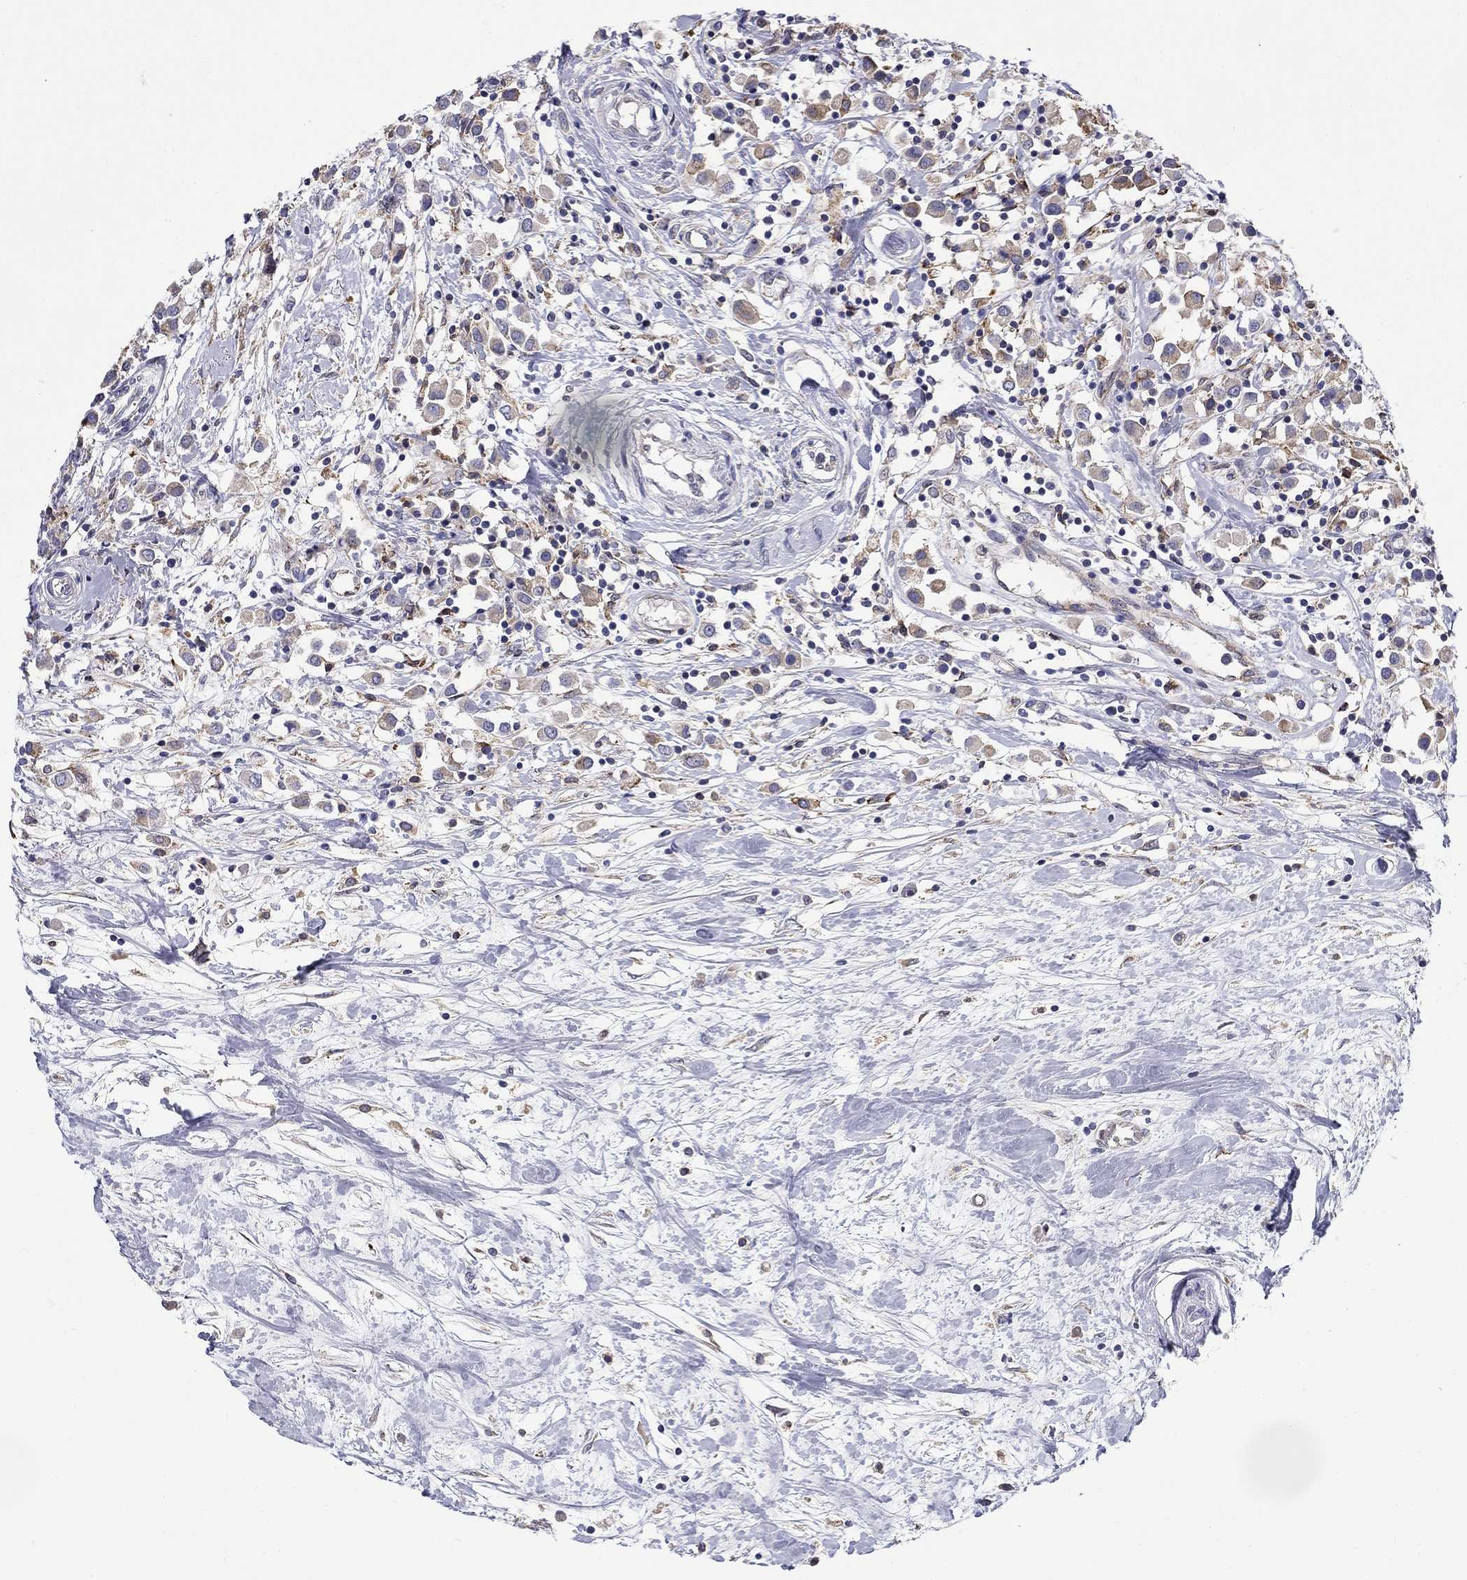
{"staining": {"intensity": "moderate", "quantity": "25%-75%", "location": "cytoplasmic/membranous"}, "tissue": "breast cancer", "cell_type": "Tumor cells", "image_type": "cancer", "snomed": [{"axis": "morphology", "description": "Duct carcinoma"}, {"axis": "topography", "description": "Breast"}], "caption": "A brown stain highlights moderate cytoplasmic/membranous positivity of a protein in breast cancer tumor cells.", "gene": "QRFPR", "patient": {"sex": "female", "age": 61}}